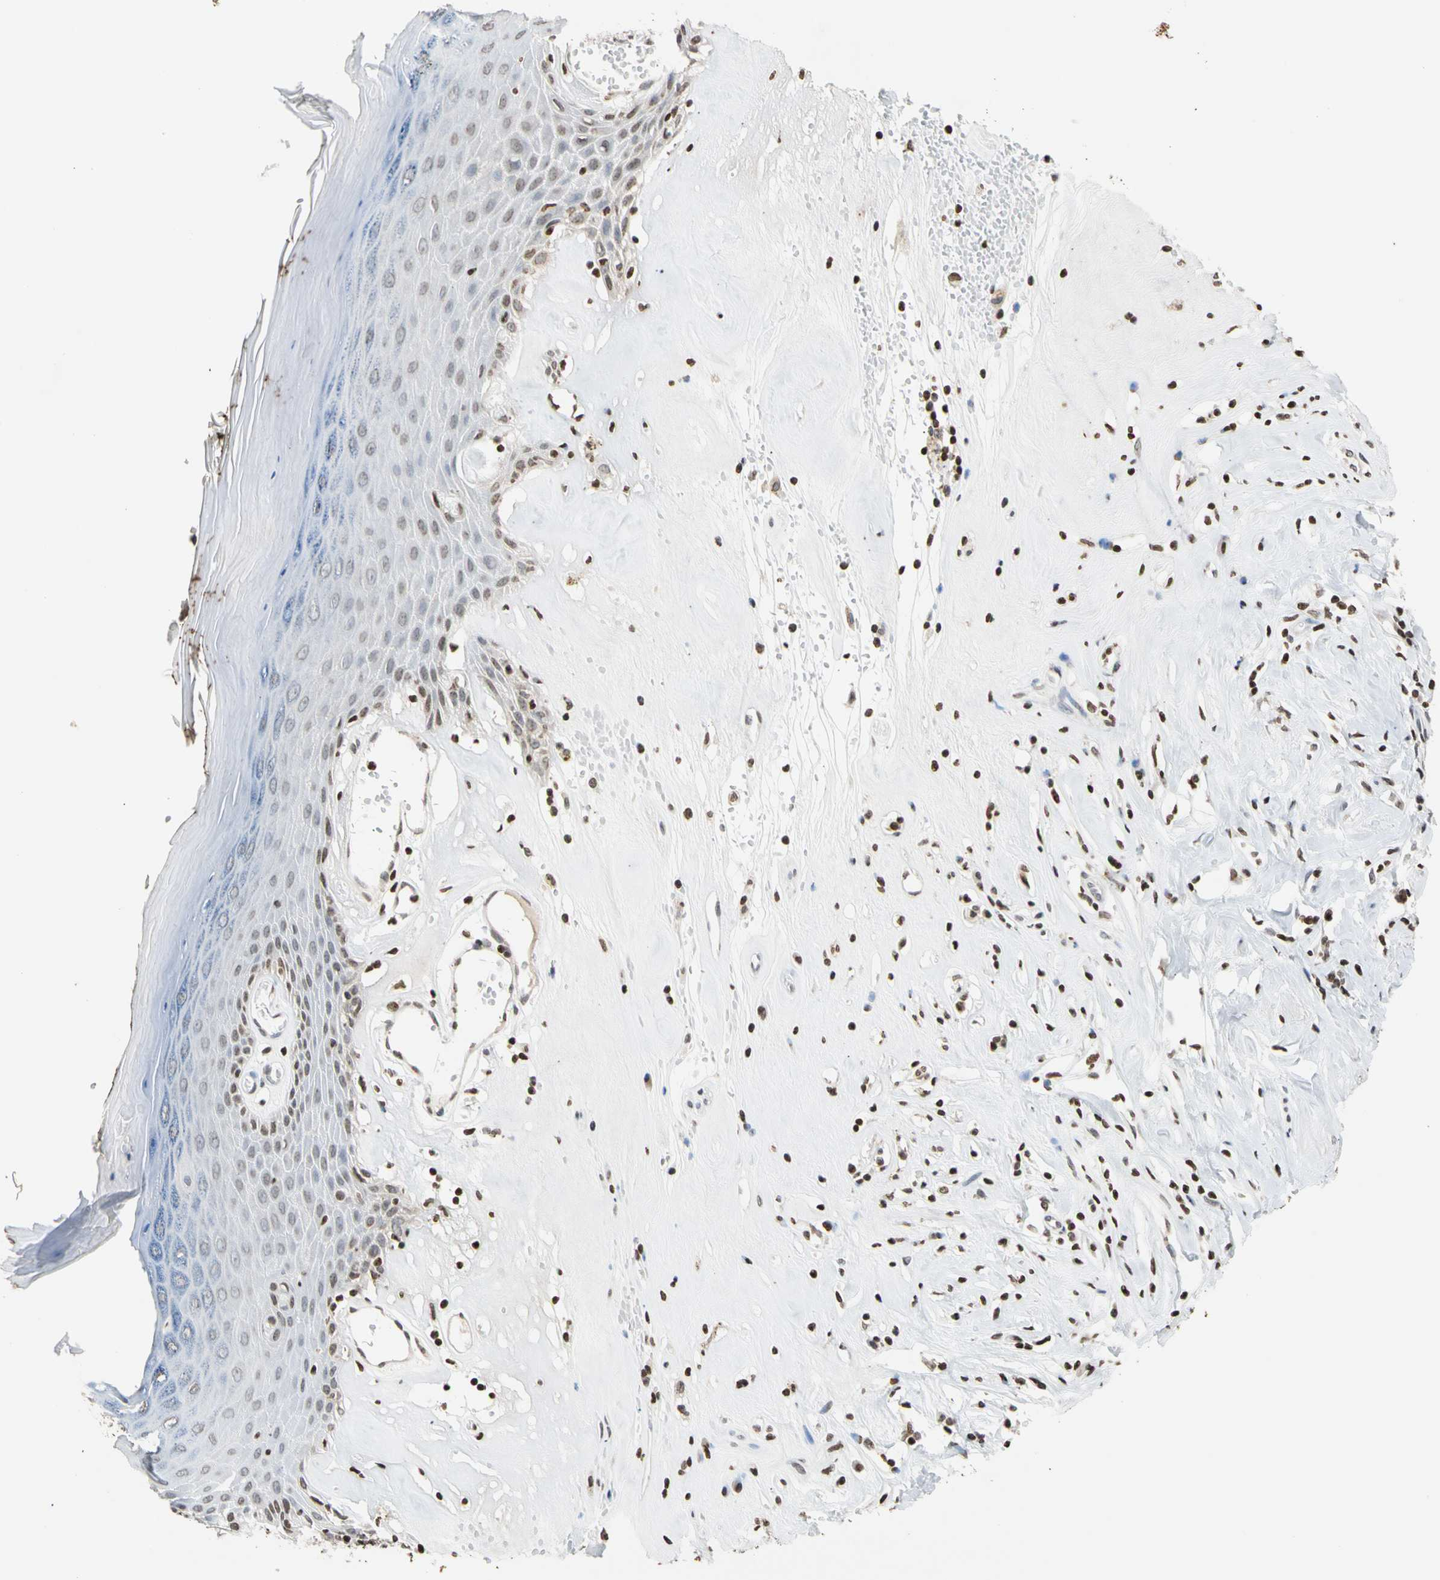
{"staining": {"intensity": "weak", "quantity": "25%-75%", "location": "cytoplasmic/membranous,nuclear"}, "tissue": "skin", "cell_type": "Epidermal cells", "image_type": "normal", "snomed": [{"axis": "morphology", "description": "Normal tissue, NOS"}, {"axis": "morphology", "description": "Inflammation, NOS"}, {"axis": "topography", "description": "Vulva"}], "caption": "Skin was stained to show a protein in brown. There is low levels of weak cytoplasmic/membranous,nuclear expression in about 25%-75% of epidermal cells. (DAB = brown stain, brightfield microscopy at high magnification).", "gene": "GPX4", "patient": {"sex": "female", "age": 84}}